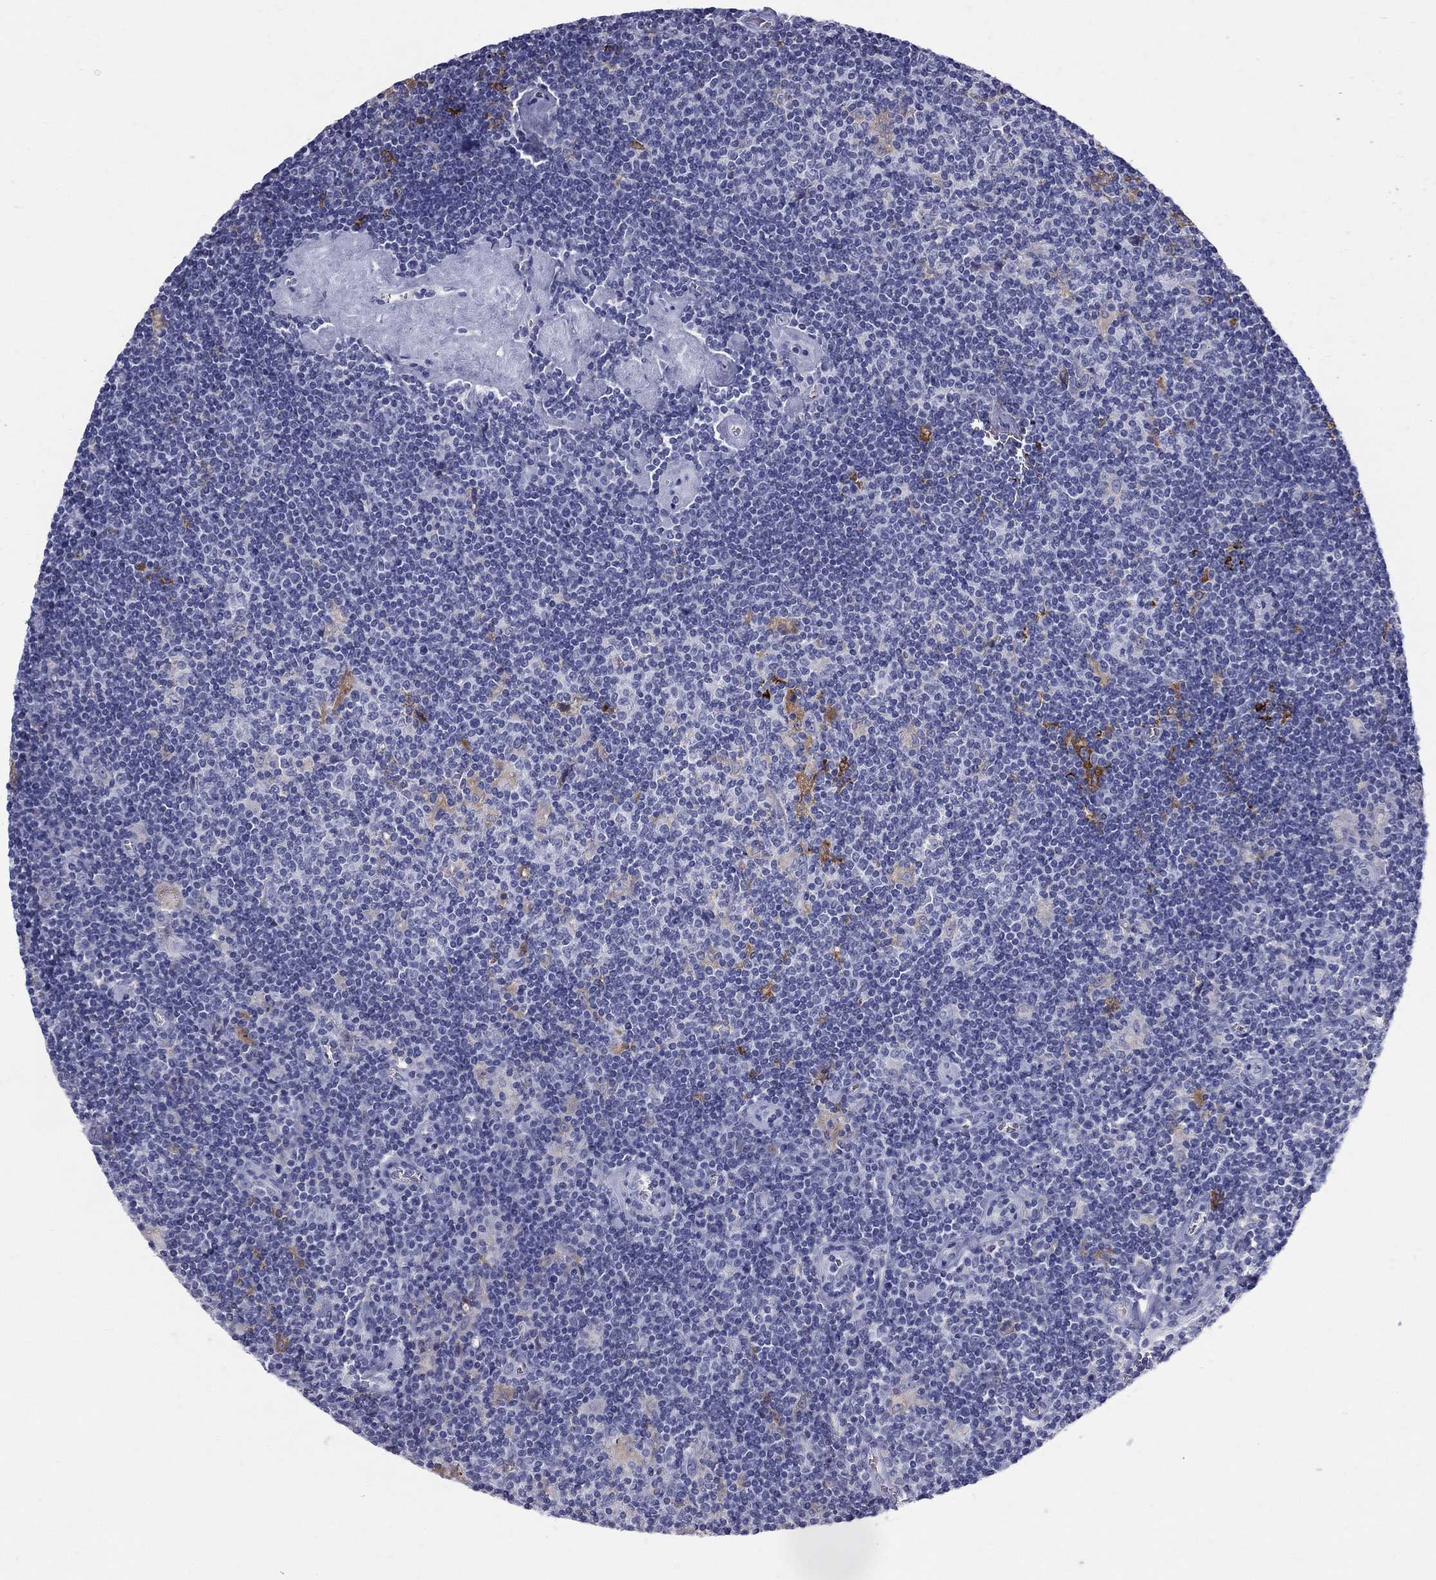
{"staining": {"intensity": "negative", "quantity": "none", "location": "none"}, "tissue": "lymphoma", "cell_type": "Tumor cells", "image_type": "cancer", "snomed": [{"axis": "morphology", "description": "Hodgkin's disease, NOS"}, {"axis": "topography", "description": "Lymph node"}], "caption": "High power microscopy image of an immunohistochemistry (IHC) micrograph of lymphoma, revealing no significant staining in tumor cells.", "gene": "AGER", "patient": {"sex": "male", "age": 40}}